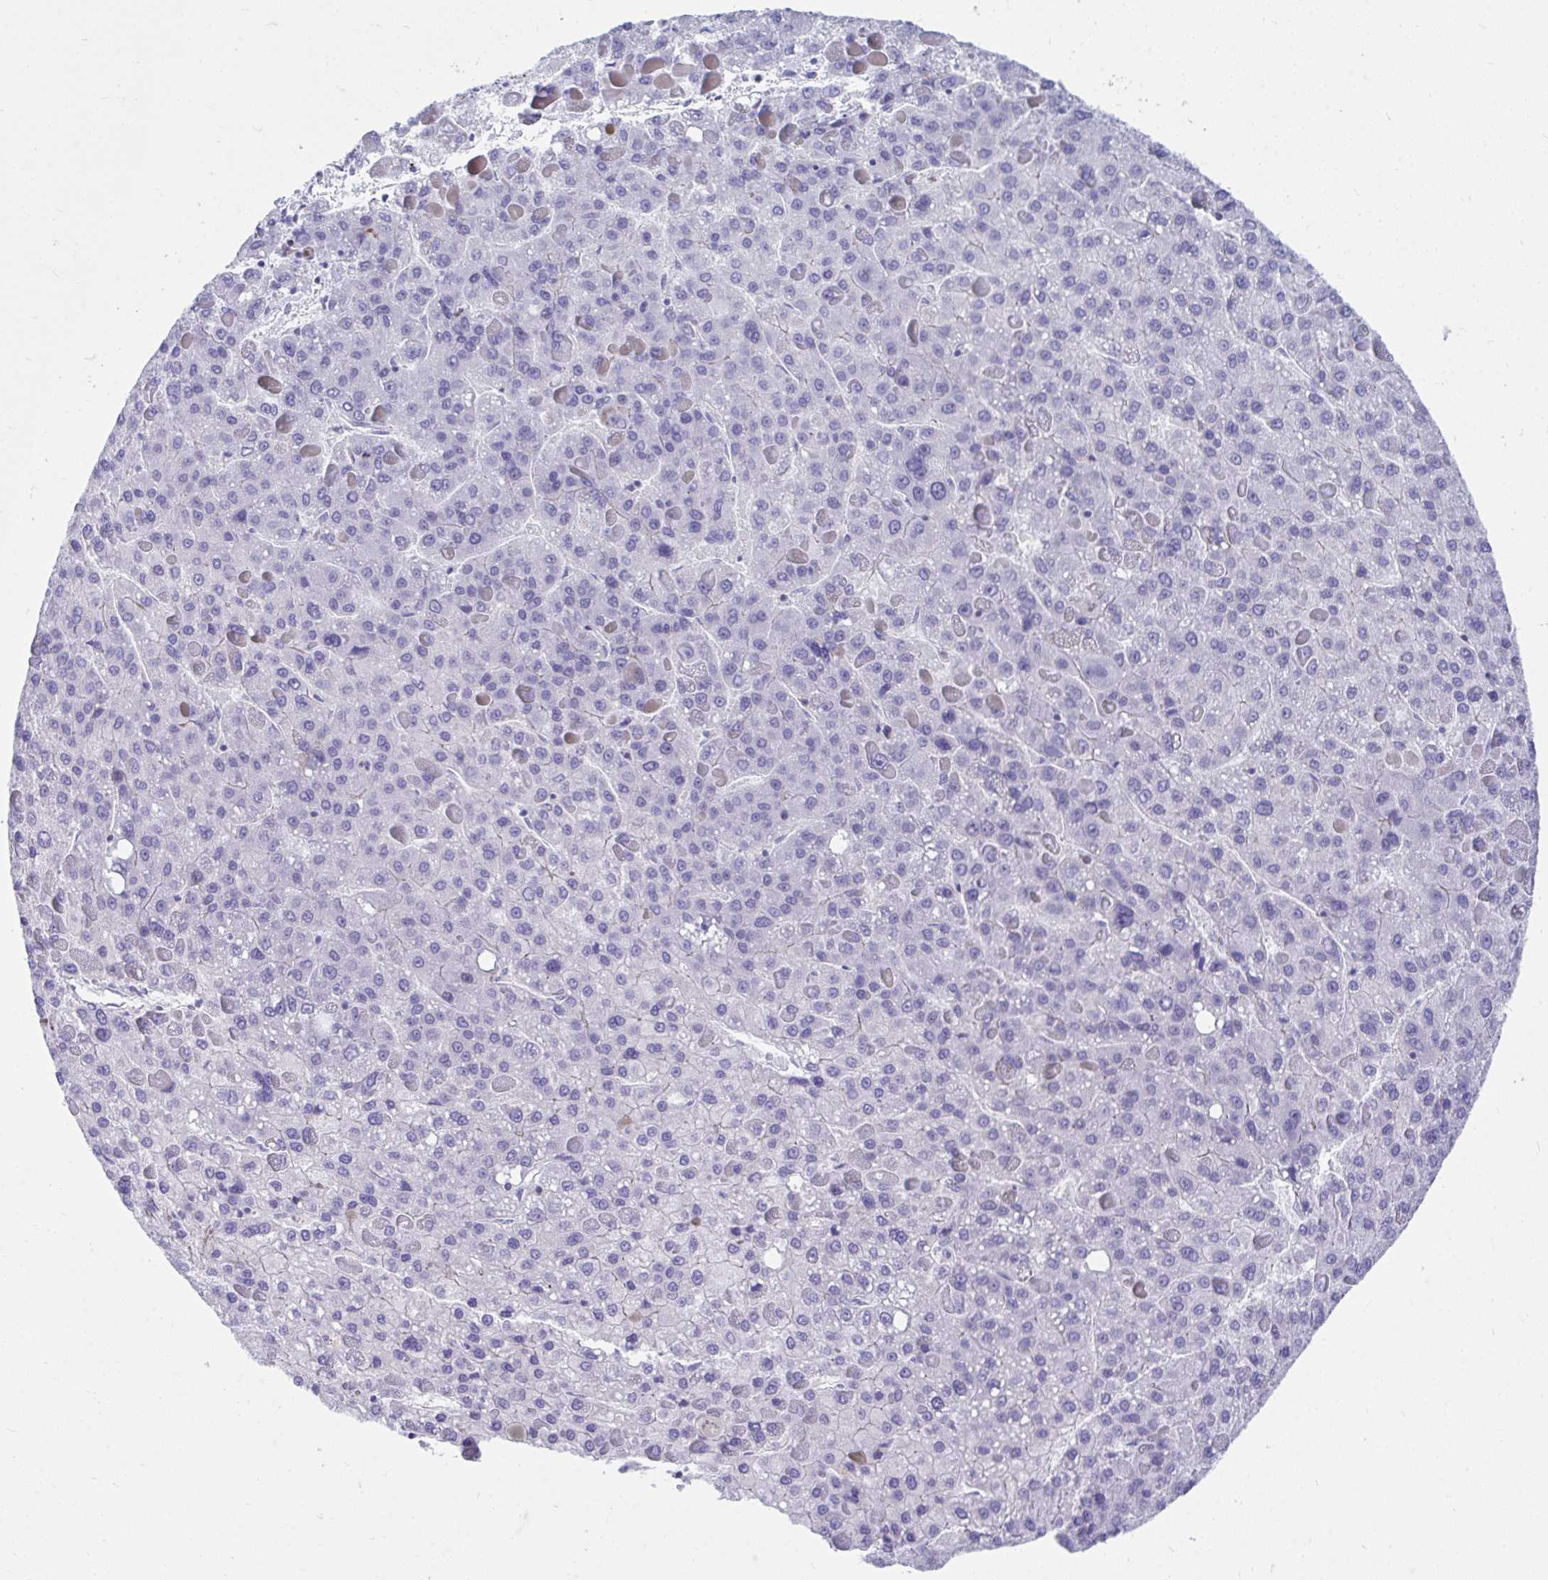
{"staining": {"intensity": "negative", "quantity": "none", "location": "none"}, "tissue": "liver cancer", "cell_type": "Tumor cells", "image_type": "cancer", "snomed": [{"axis": "morphology", "description": "Carcinoma, Hepatocellular, NOS"}, {"axis": "topography", "description": "Liver"}], "caption": "DAB (3,3'-diaminobenzidine) immunohistochemical staining of liver hepatocellular carcinoma displays no significant expression in tumor cells. (Brightfield microscopy of DAB (3,3'-diaminobenzidine) immunohistochemistry (IHC) at high magnification).", "gene": "CSTB", "patient": {"sex": "female", "age": 82}}